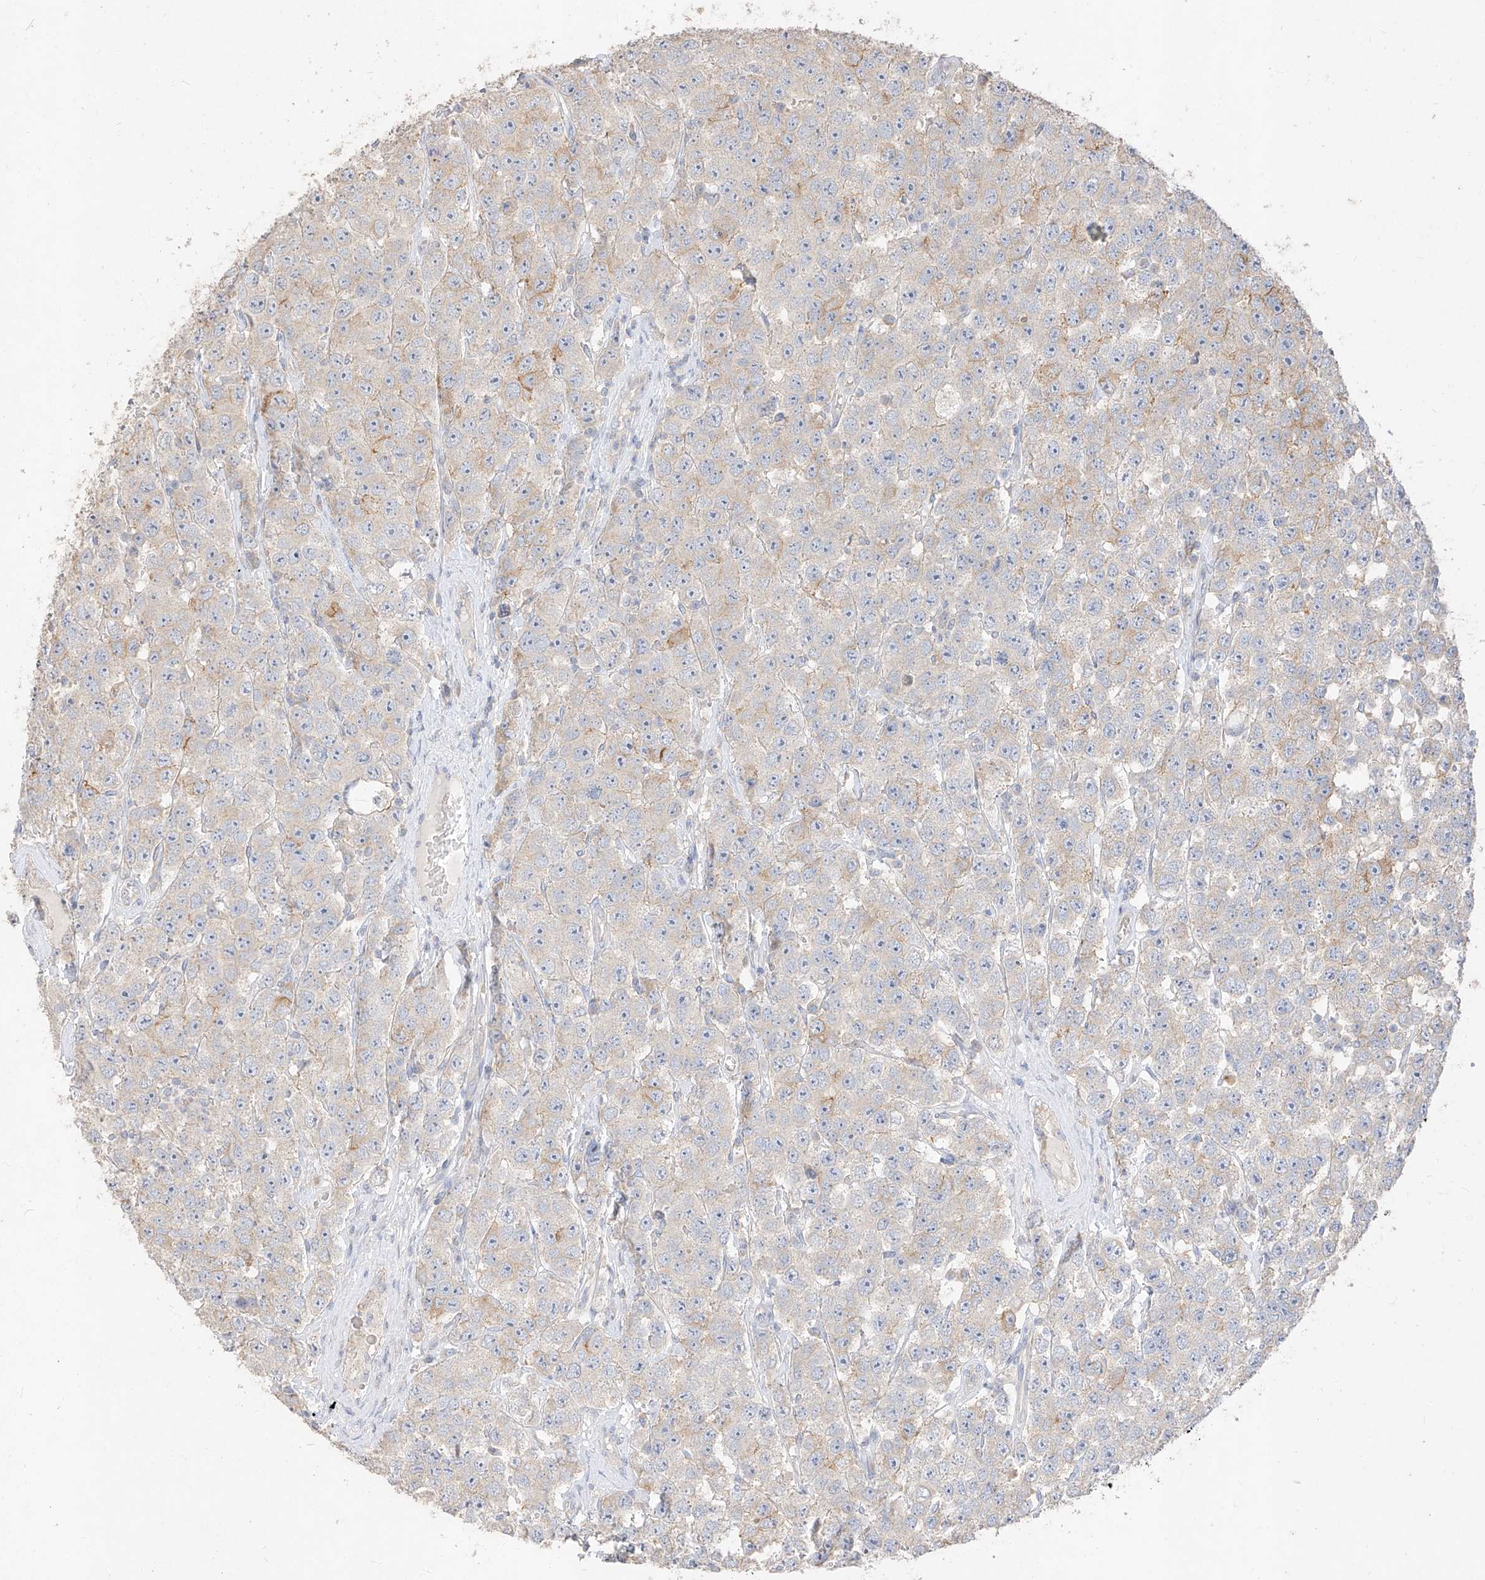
{"staining": {"intensity": "negative", "quantity": "none", "location": "none"}, "tissue": "testis cancer", "cell_type": "Tumor cells", "image_type": "cancer", "snomed": [{"axis": "morphology", "description": "Seminoma, NOS"}, {"axis": "topography", "description": "Testis"}], "caption": "A histopathology image of human testis cancer (seminoma) is negative for staining in tumor cells.", "gene": "ZZEF1", "patient": {"sex": "male", "age": 28}}